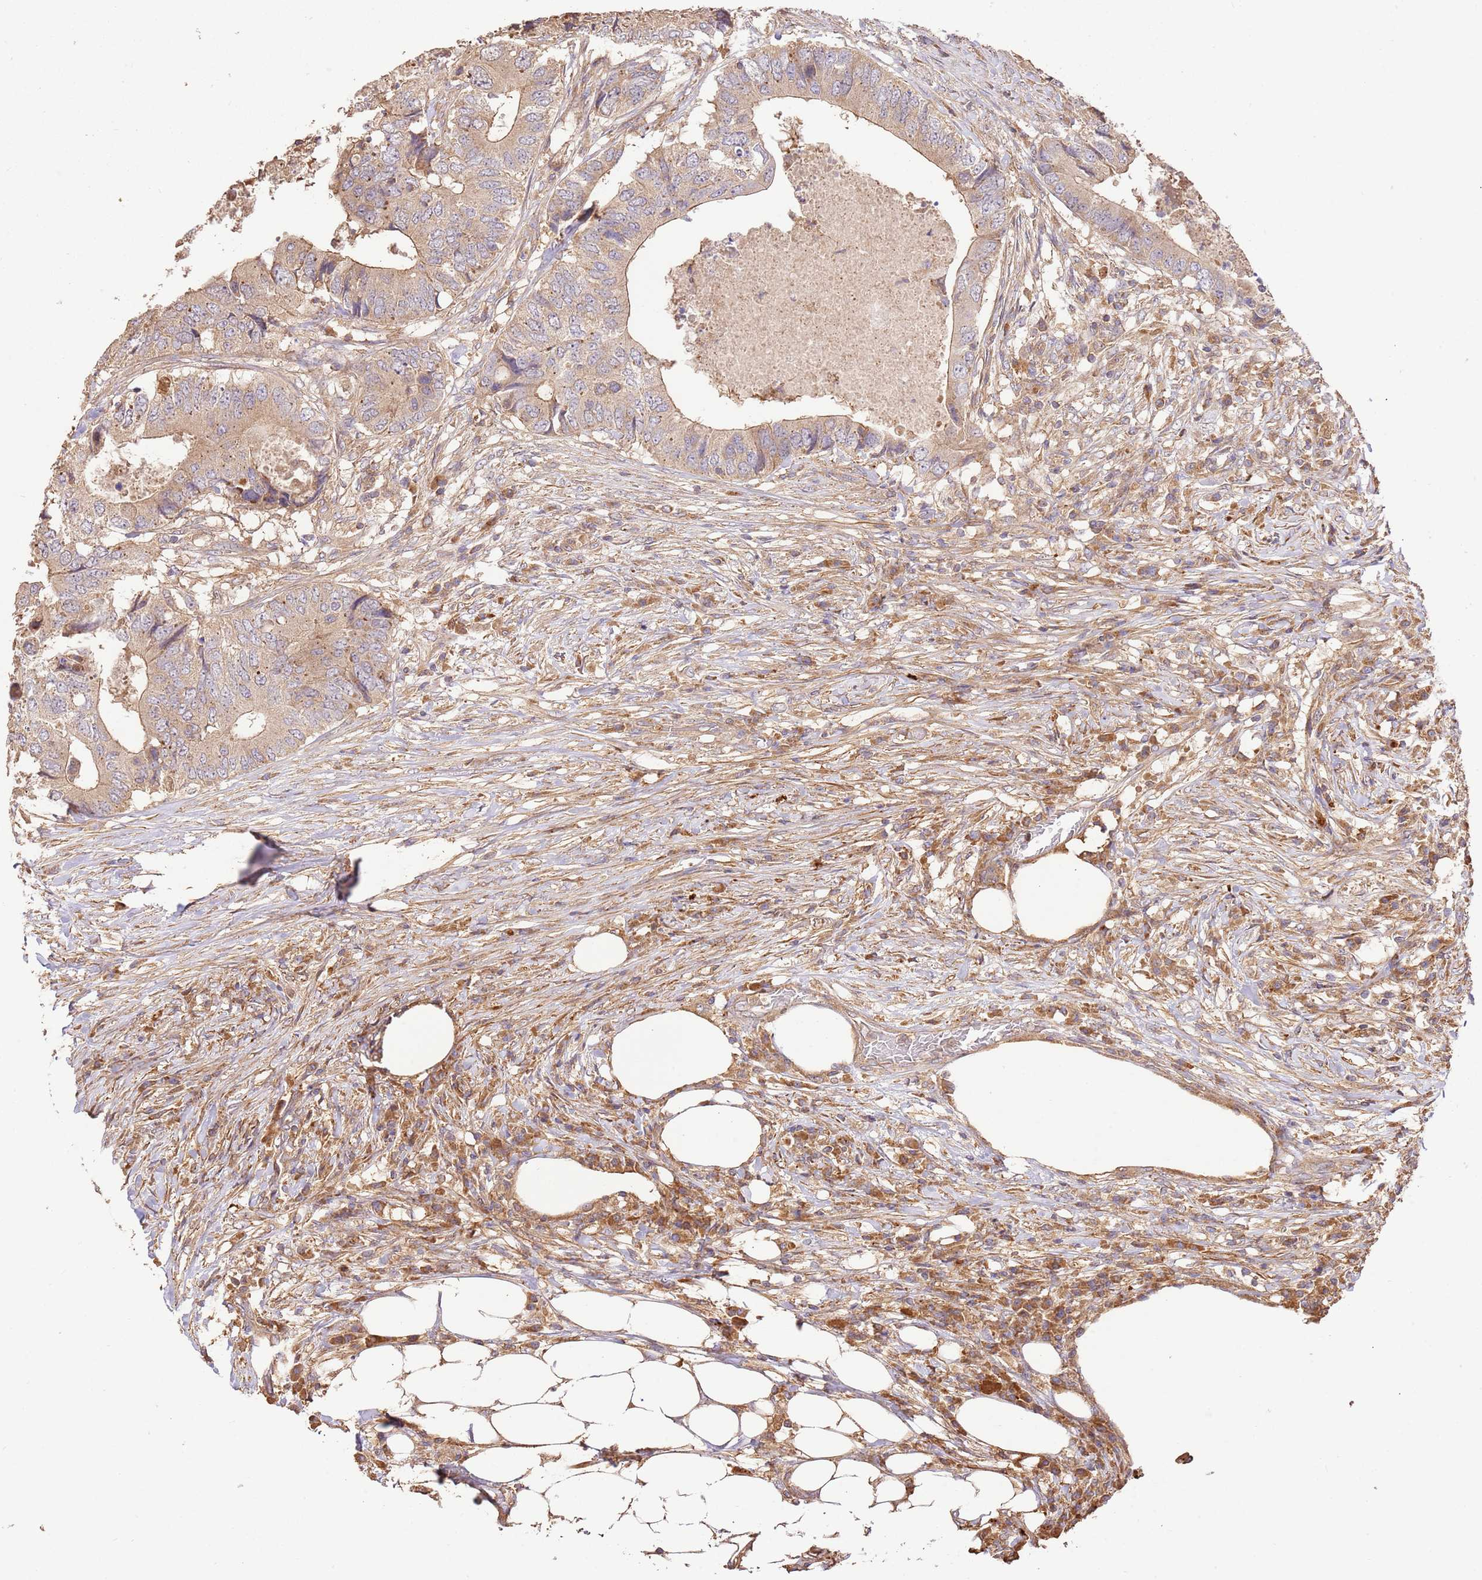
{"staining": {"intensity": "weak", "quantity": ">75%", "location": "cytoplasmic/membranous"}, "tissue": "colorectal cancer", "cell_type": "Tumor cells", "image_type": "cancer", "snomed": [{"axis": "morphology", "description": "Adenocarcinoma, NOS"}, {"axis": "topography", "description": "Colon"}], "caption": "Colorectal adenocarcinoma stained with a protein marker shows weak staining in tumor cells.", "gene": "CEP55", "patient": {"sex": "male", "age": 71}}